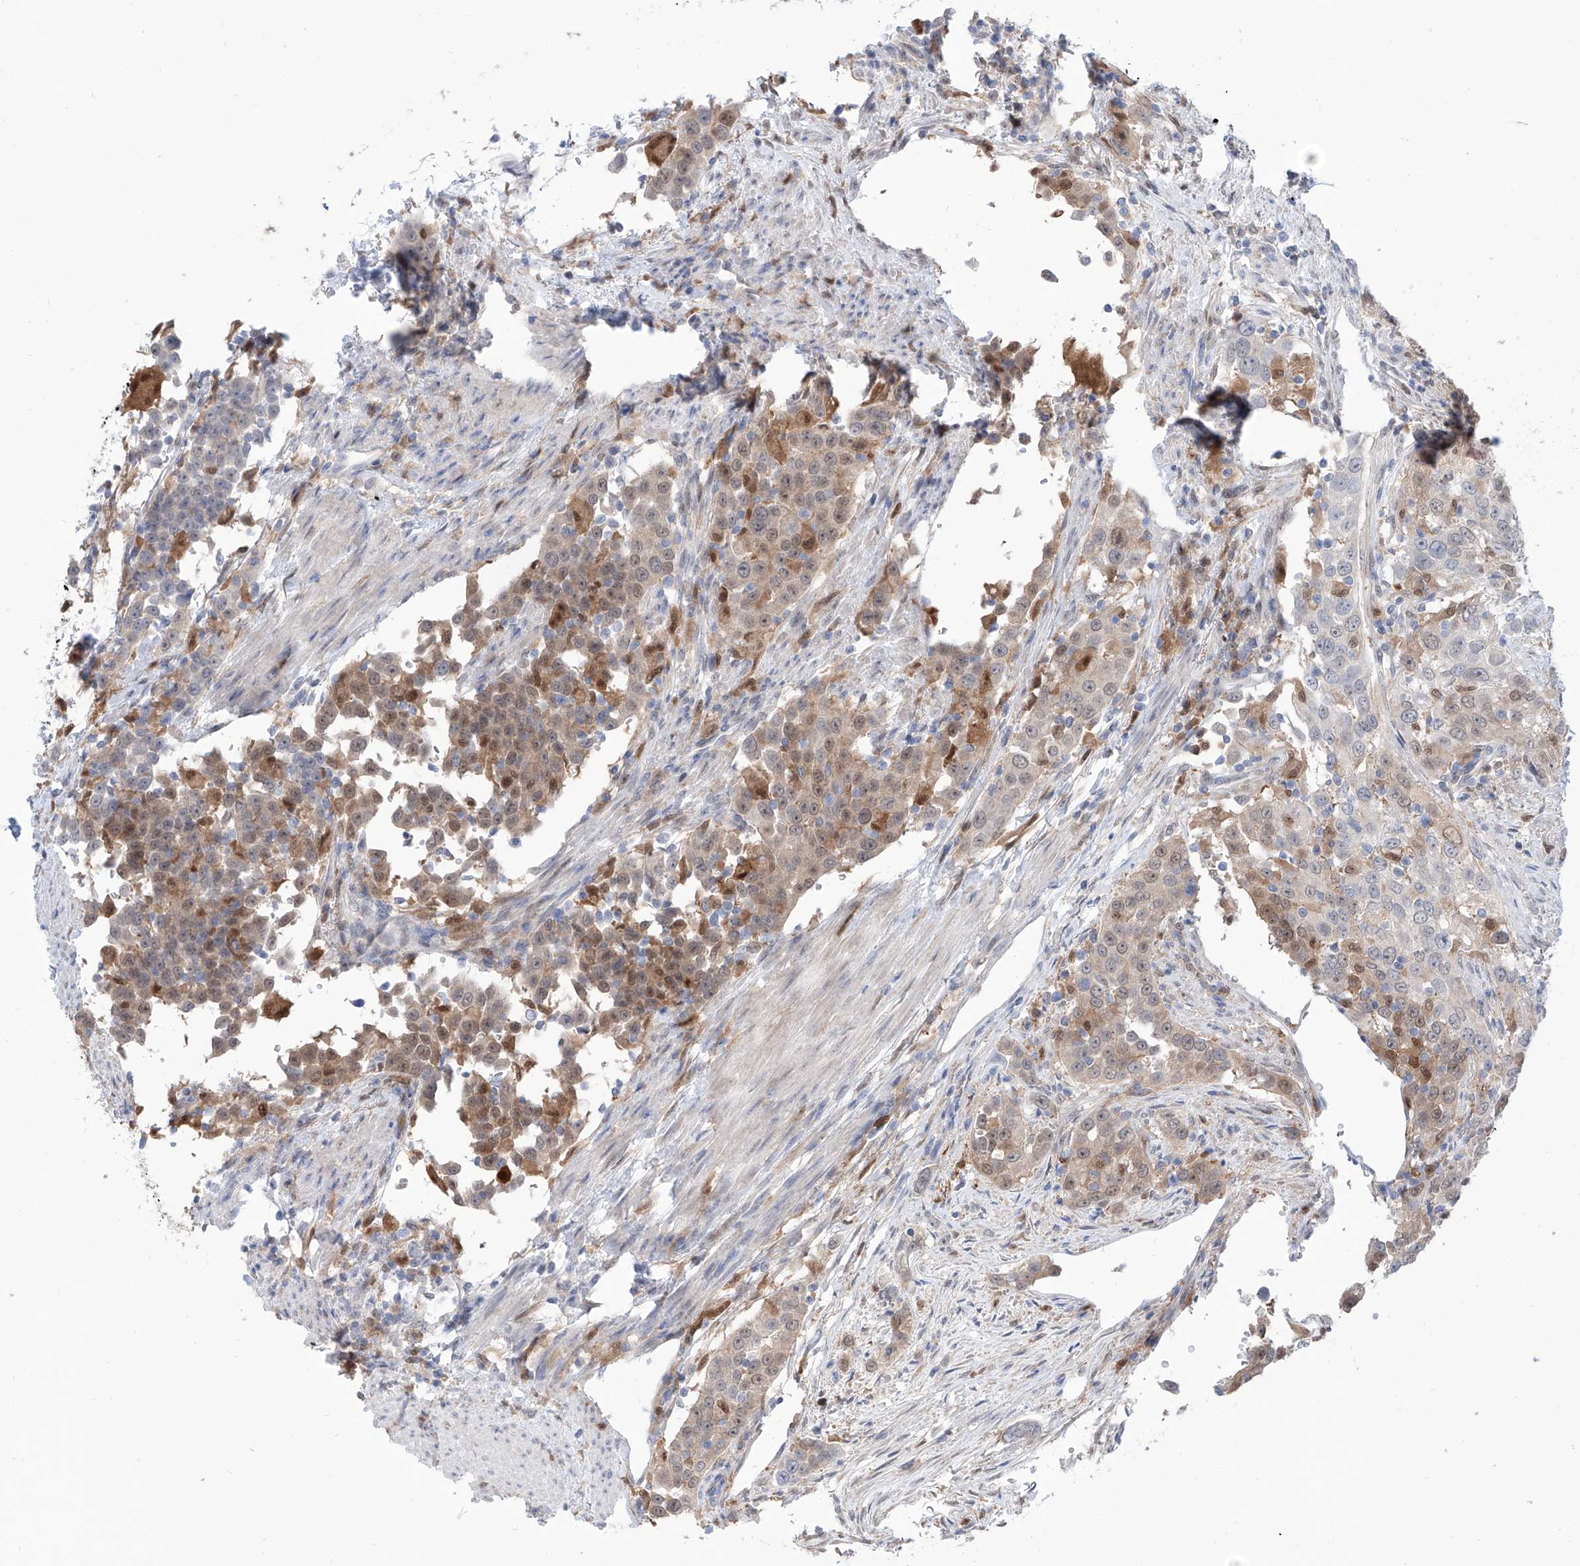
{"staining": {"intensity": "moderate", "quantity": "25%-75%", "location": "cytoplasmic/membranous,nuclear"}, "tissue": "urothelial cancer", "cell_type": "Tumor cells", "image_type": "cancer", "snomed": [{"axis": "morphology", "description": "Urothelial carcinoma, High grade"}, {"axis": "topography", "description": "Urinary bladder"}], "caption": "IHC micrograph of urothelial cancer stained for a protein (brown), which reveals medium levels of moderate cytoplasmic/membranous and nuclear staining in about 25%-75% of tumor cells.", "gene": "PDXK", "patient": {"sex": "female", "age": 80}}